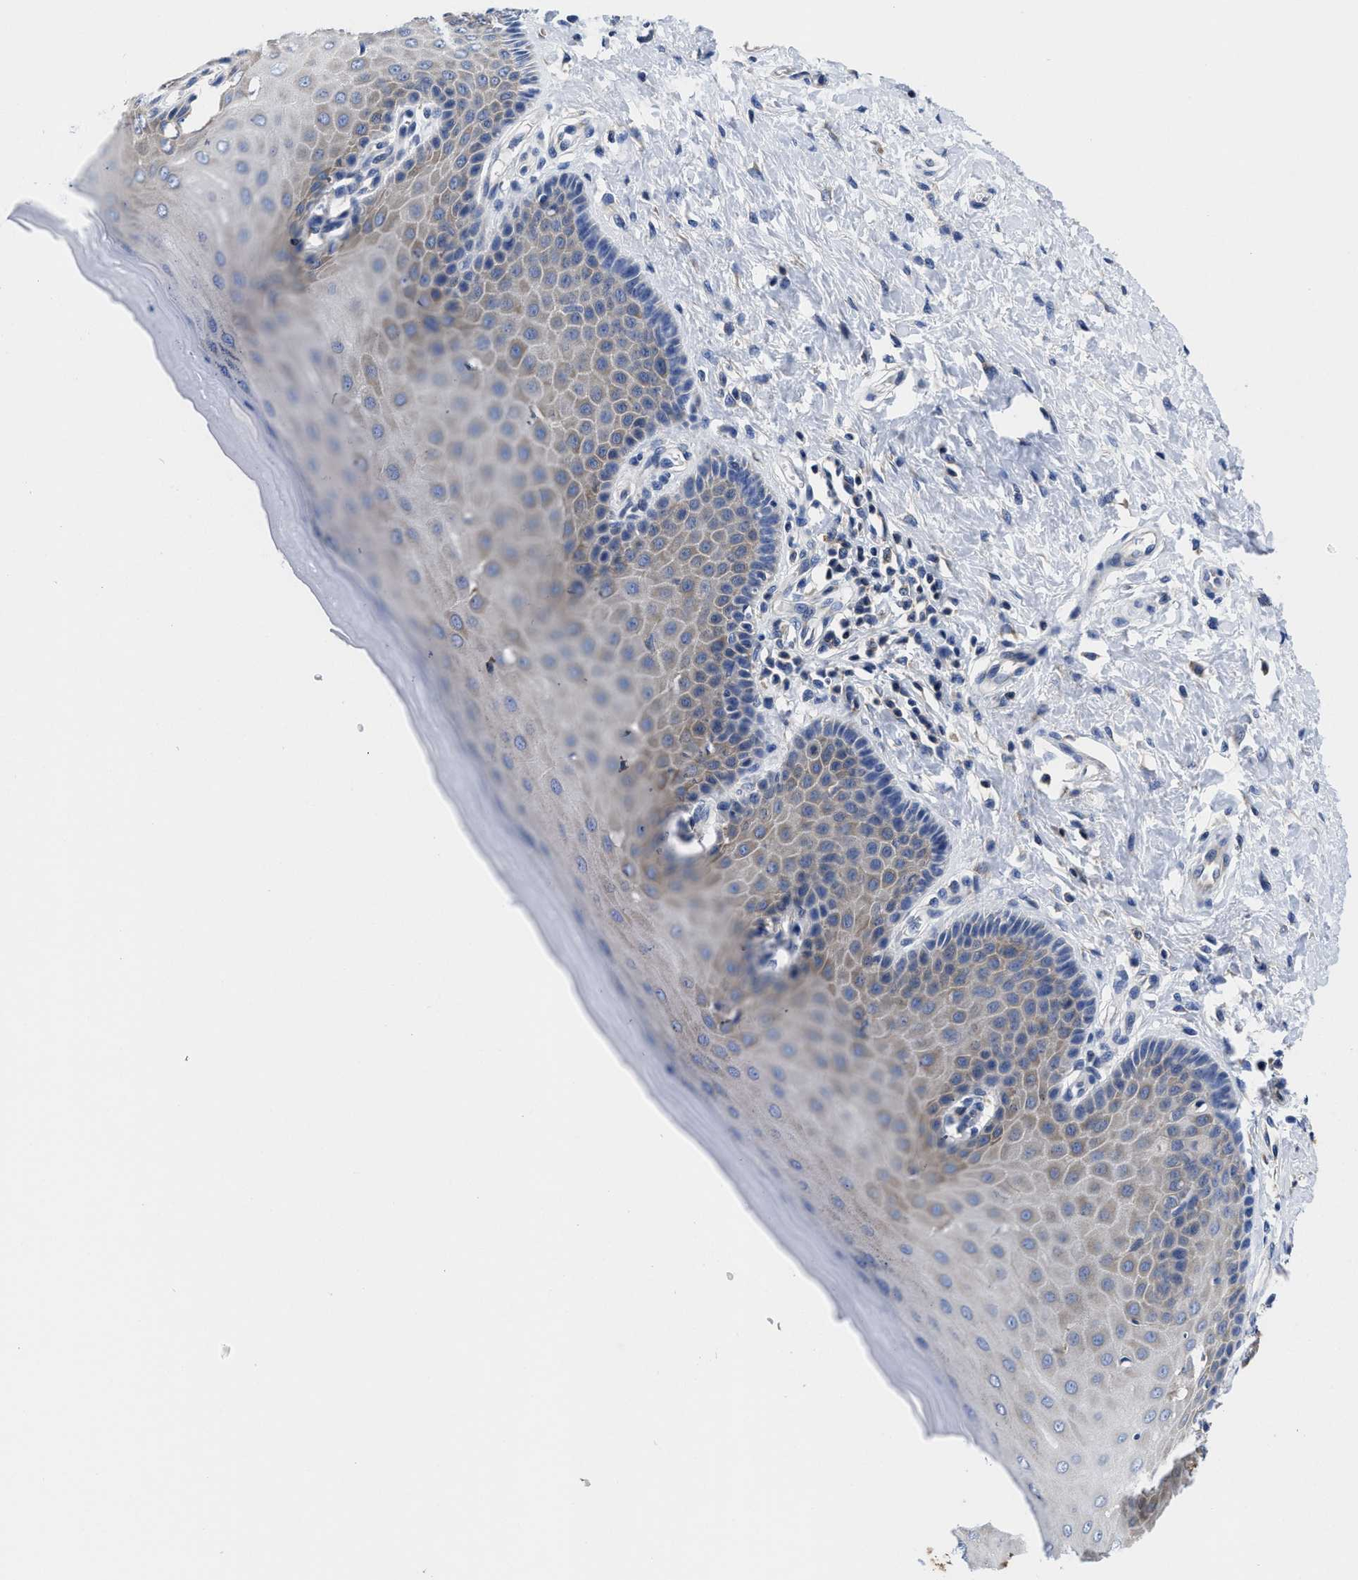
{"staining": {"intensity": "strong", "quantity": ">75%", "location": "cytoplasmic/membranous"}, "tissue": "cervix", "cell_type": "Glandular cells", "image_type": "normal", "snomed": [{"axis": "morphology", "description": "Normal tissue, NOS"}, {"axis": "topography", "description": "Cervix"}], "caption": "DAB (3,3'-diaminobenzidine) immunohistochemical staining of unremarkable human cervix shows strong cytoplasmic/membranous protein positivity in approximately >75% of glandular cells.", "gene": "YARS1", "patient": {"sex": "female", "age": 55}}